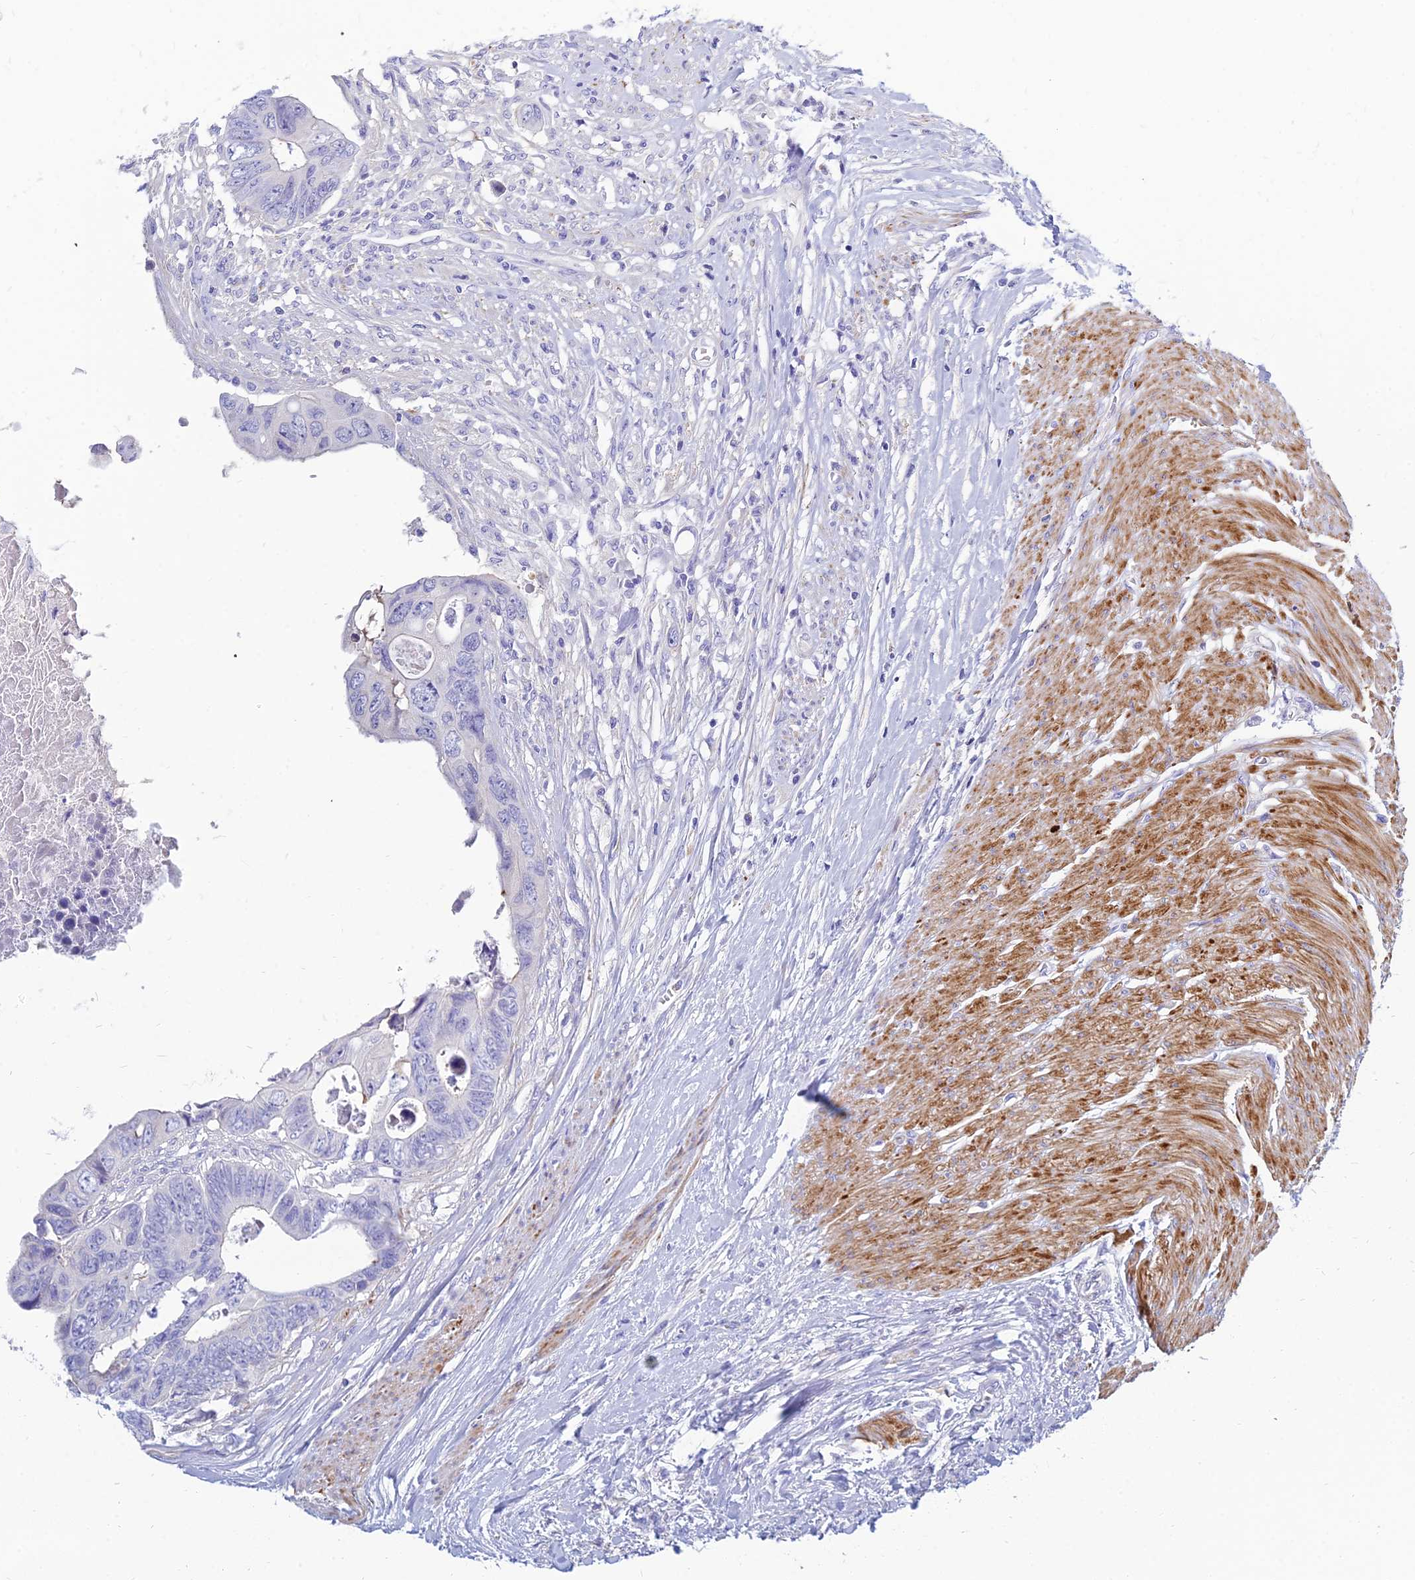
{"staining": {"intensity": "negative", "quantity": "none", "location": "none"}, "tissue": "colorectal cancer", "cell_type": "Tumor cells", "image_type": "cancer", "snomed": [{"axis": "morphology", "description": "Adenocarcinoma, NOS"}, {"axis": "topography", "description": "Rectum"}], "caption": "This is an immunohistochemistry (IHC) photomicrograph of colorectal adenocarcinoma. There is no positivity in tumor cells.", "gene": "ZNF552", "patient": {"sex": "female", "age": 78}}